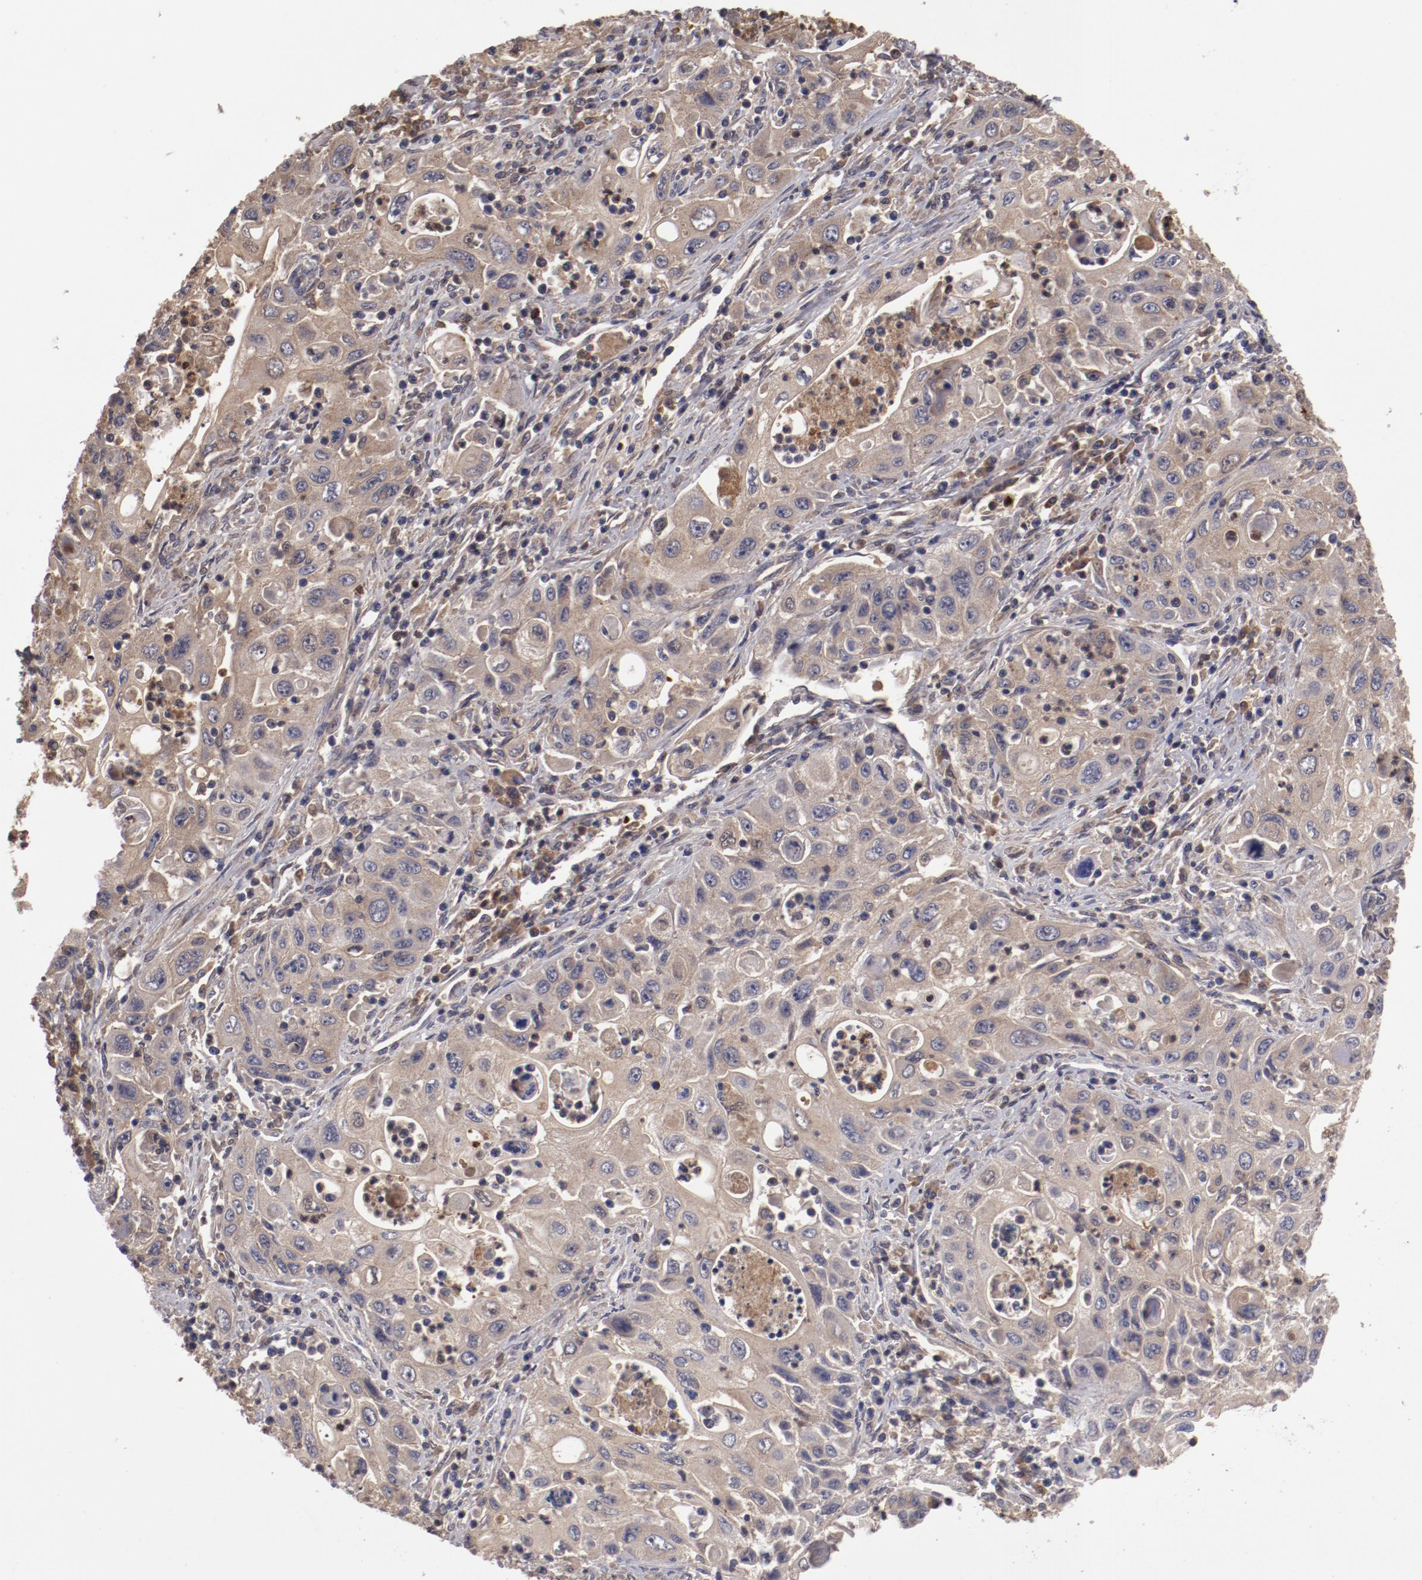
{"staining": {"intensity": "weak", "quantity": "25%-75%", "location": "cytoplasmic/membranous"}, "tissue": "pancreatic cancer", "cell_type": "Tumor cells", "image_type": "cancer", "snomed": [{"axis": "morphology", "description": "Adenocarcinoma, NOS"}, {"axis": "topography", "description": "Pancreas"}], "caption": "High-power microscopy captured an immunohistochemistry micrograph of pancreatic cancer, revealing weak cytoplasmic/membranous positivity in approximately 25%-75% of tumor cells.", "gene": "CP", "patient": {"sex": "male", "age": 70}}